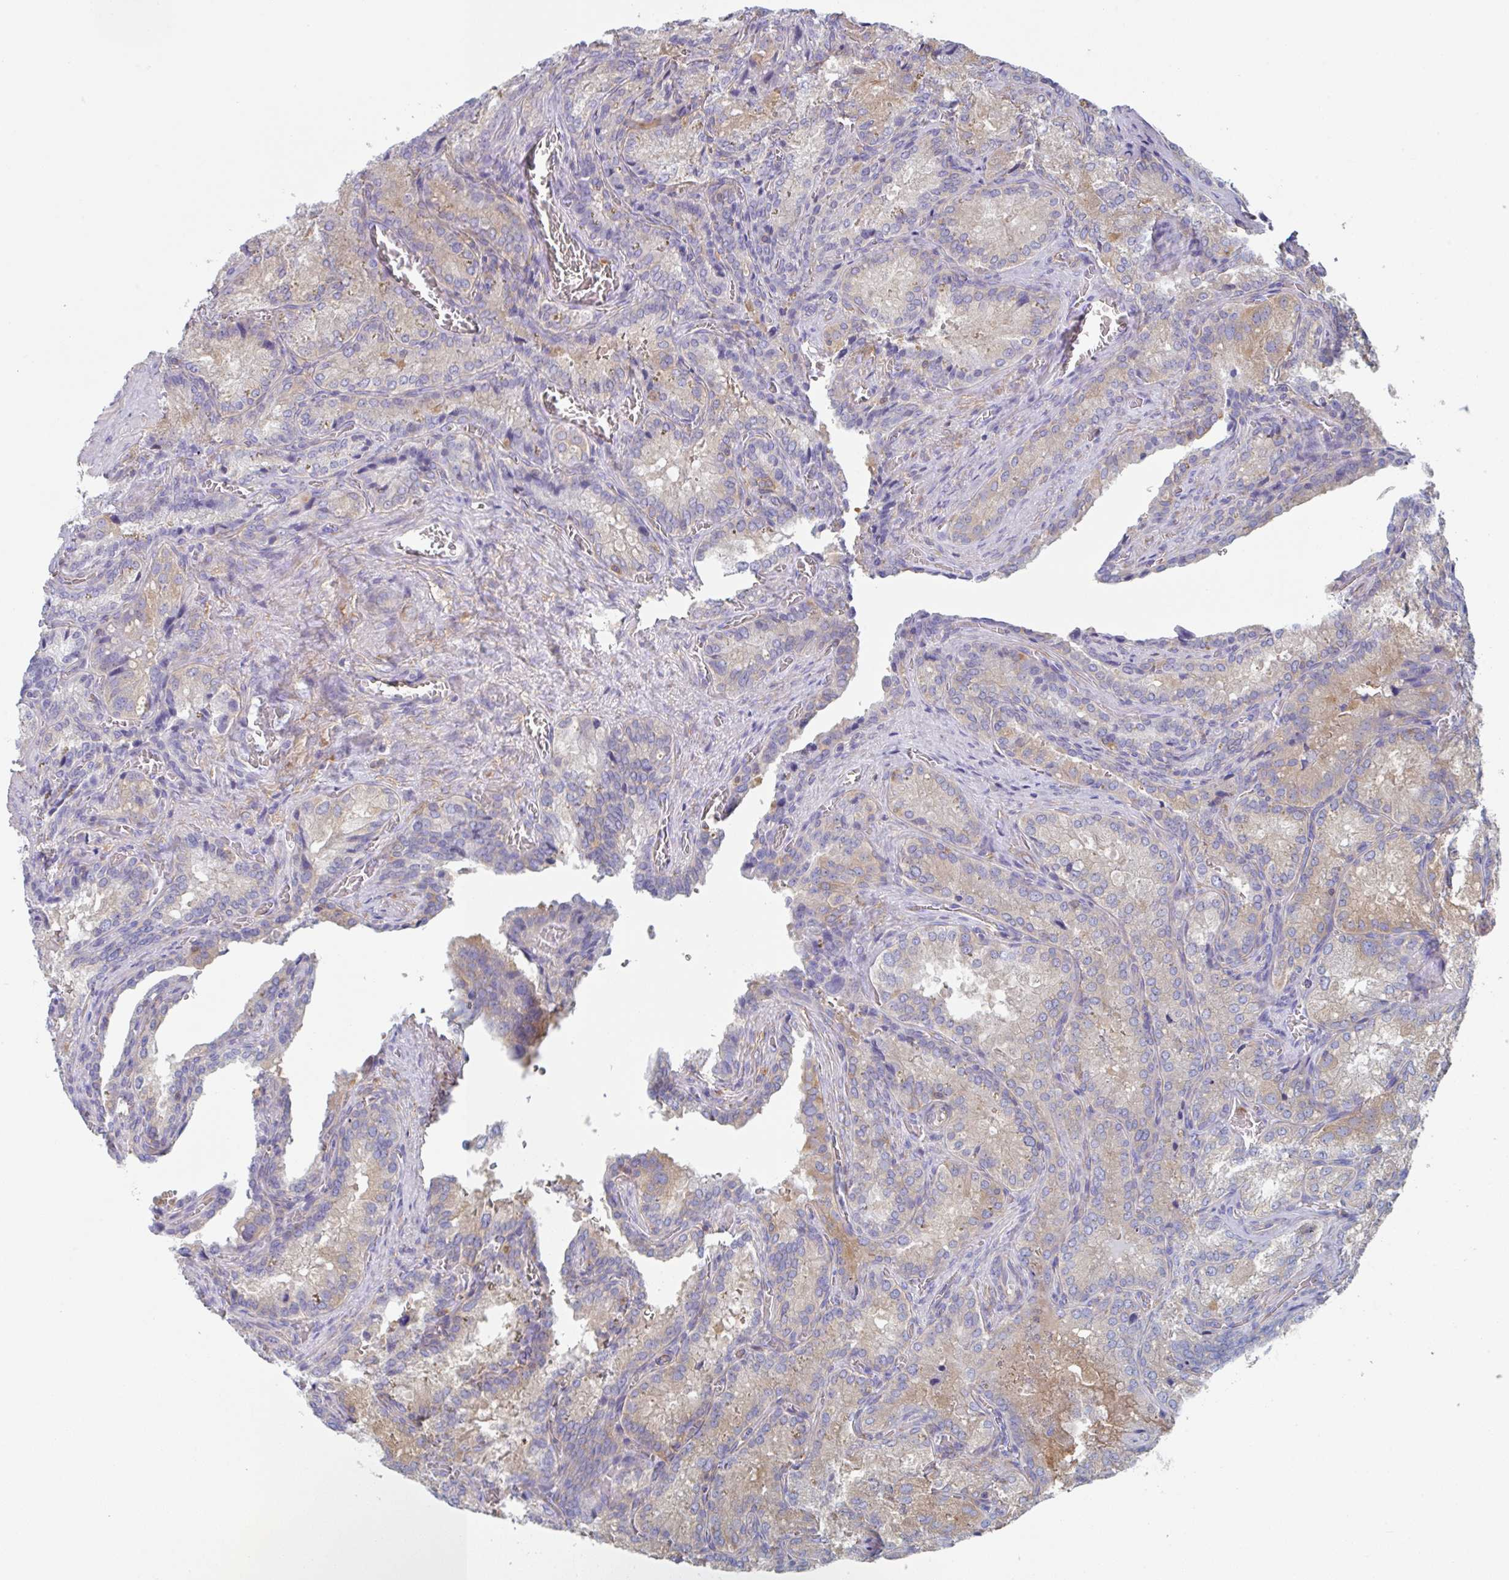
{"staining": {"intensity": "weak", "quantity": "<25%", "location": "cytoplasmic/membranous"}, "tissue": "seminal vesicle", "cell_type": "Glandular cells", "image_type": "normal", "snomed": [{"axis": "morphology", "description": "Normal tissue, NOS"}, {"axis": "topography", "description": "Seminal veicle"}], "caption": "Glandular cells are negative for brown protein staining in benign seminal vesicle. (DAB (3,3'-diaminobenzidine) immunohistochemistry (IHC) with hematoxylin counter stain).", "gene": "AMPD2", "patient": {"sex": "male", "age": 47}}